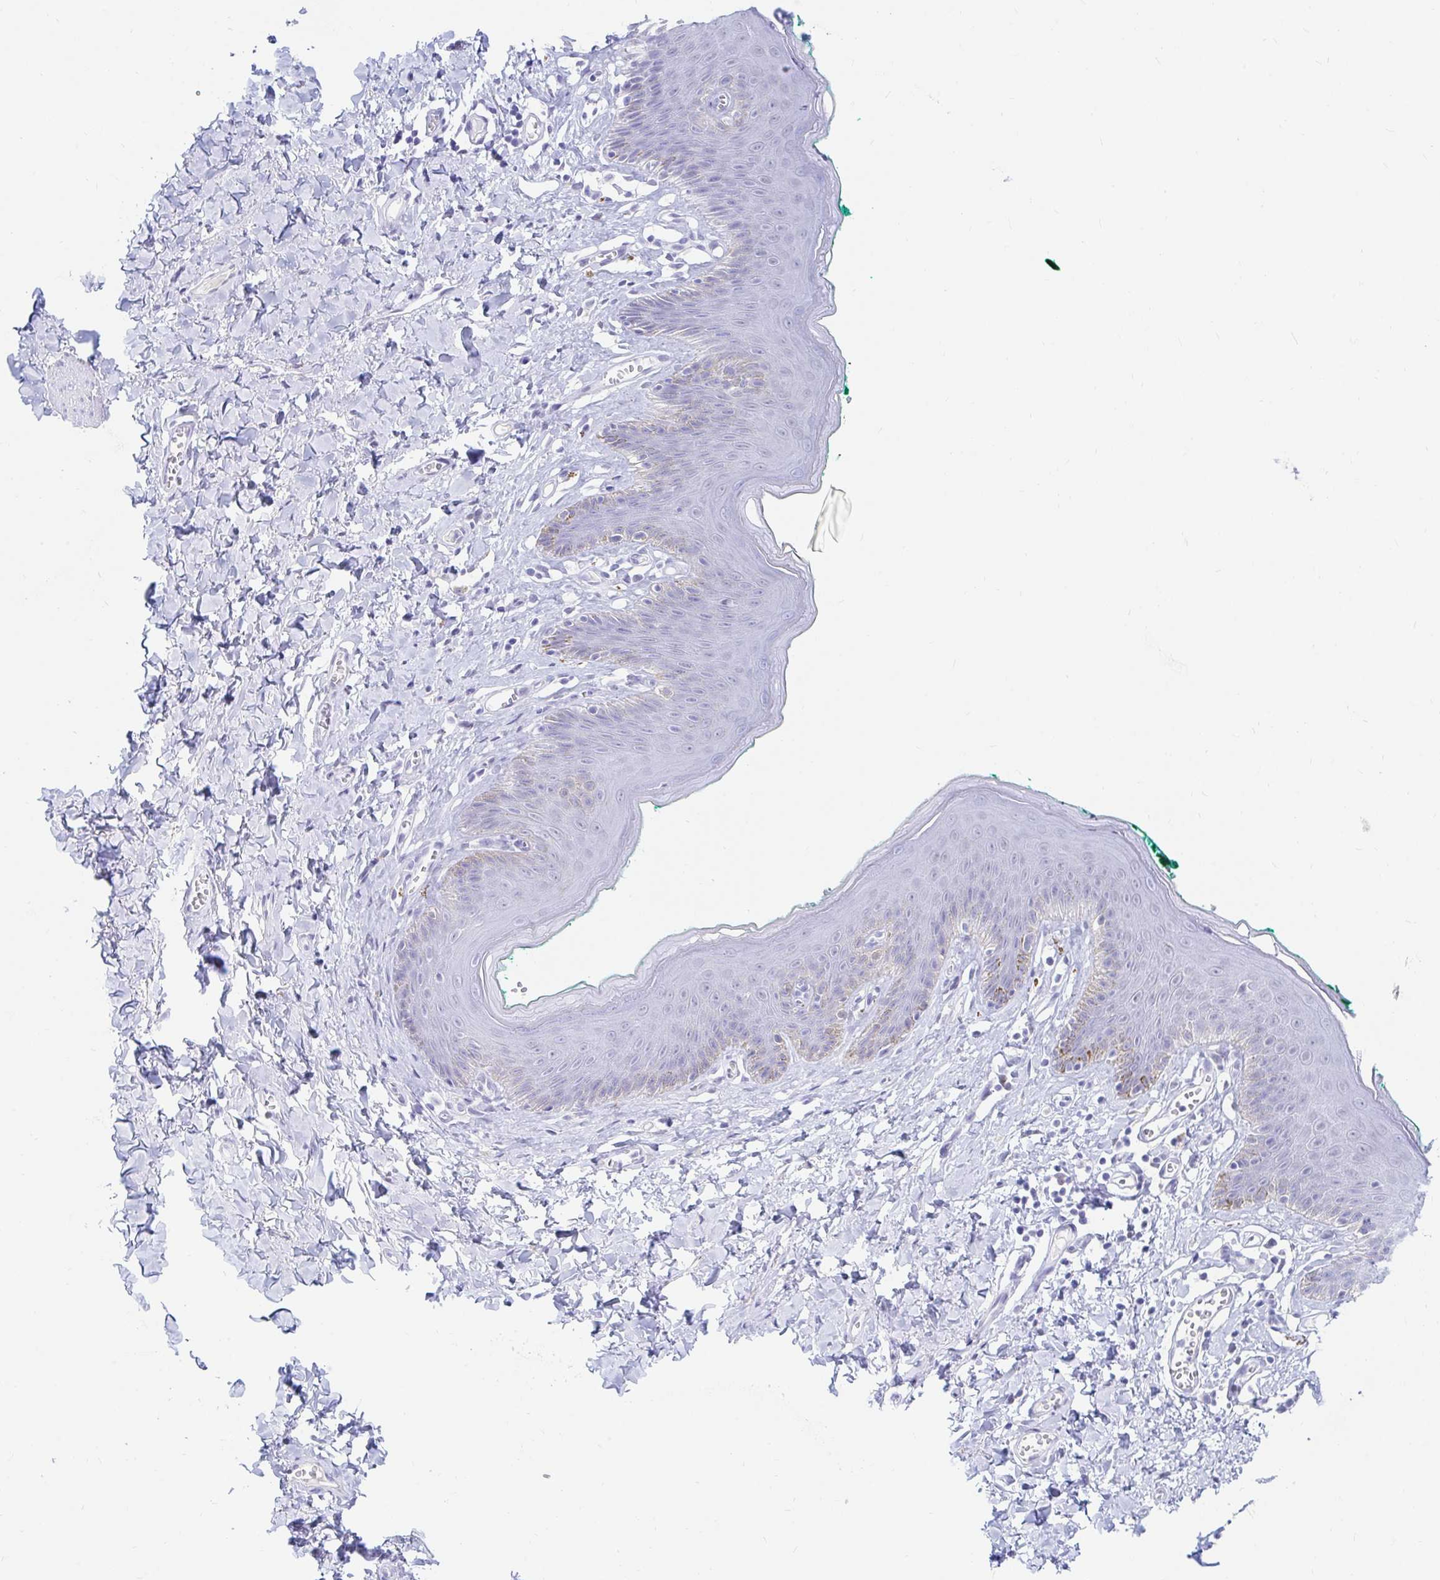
{"staining": {"intensity": "negative", "quantity": "none", "location": "none"}, "tissue": "skin", "cell_type": "Epidermal cells", "image_type": "normal", "snomed": [{"axis": "morphology", "description": "Normal tissue, NOS"}, {"axis": "topography", "description": "Vulva"}, {"axis": "topography", "description": "Peripheral nerve tissue"}], "caption": "Human skin stained for a protein using immunohistochemistry displays no expression in epidermal cells.", "gene": "OR6T1", "patient": {"sex": "female", "age": 66}}